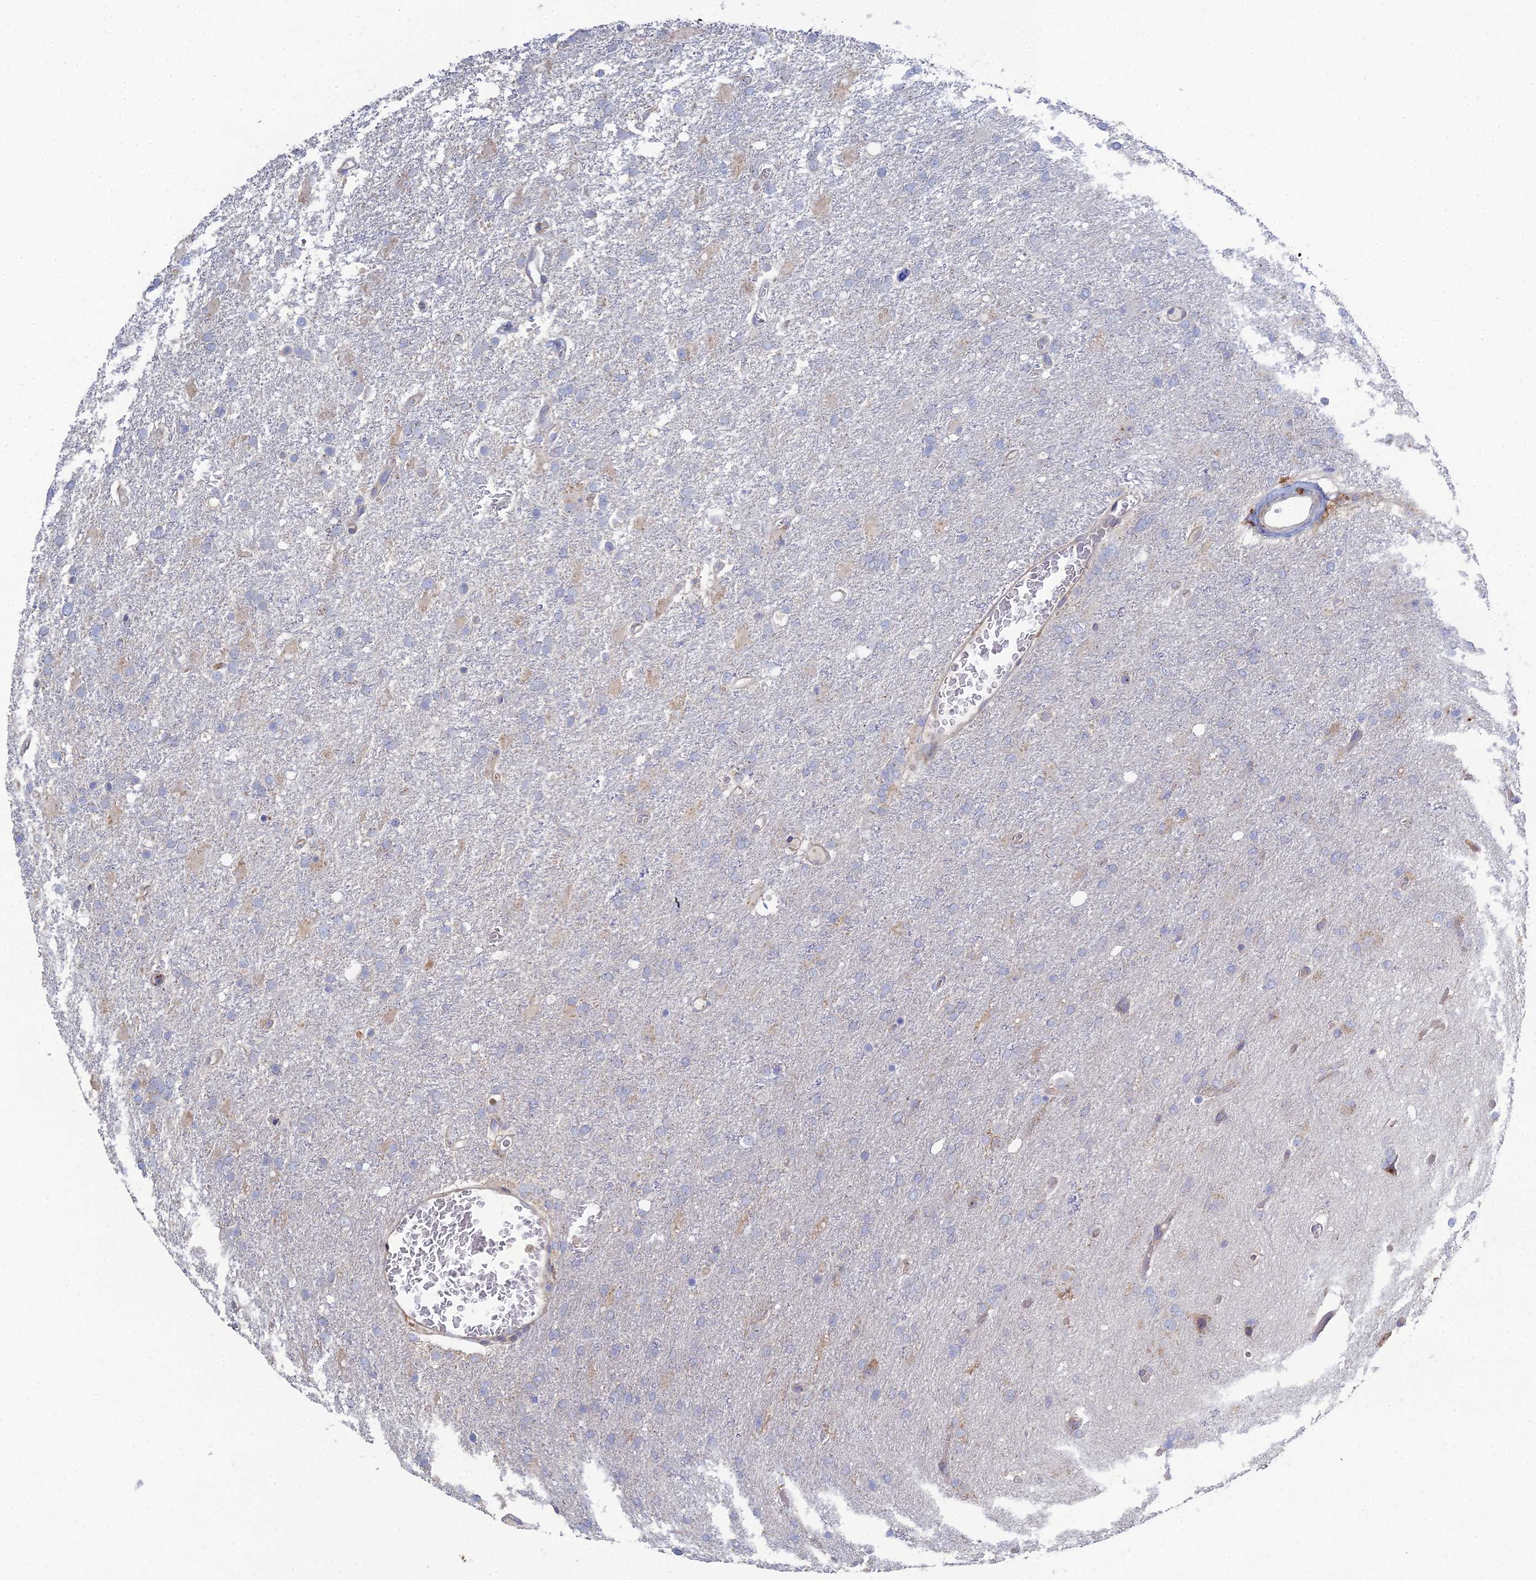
{"staining": {"intensity": "negative", "quantity": "none", "location": "none"}, "tissue": "glioma", "cell_type": "Tumor cells", "image_type": "cancer", "snomed": [{"axis": "morphology", "description": "Glioma, malignant, High grade"}, {"axis": "topography", "description": "Brain"}], "caption": "DAB immunohistochemical staining of malignant glioma (high-grade) demonstrates no significant expression in tumor cells.", "gene": "TRAPPC6A", "patient": {"sex": "female", "age": 74}}